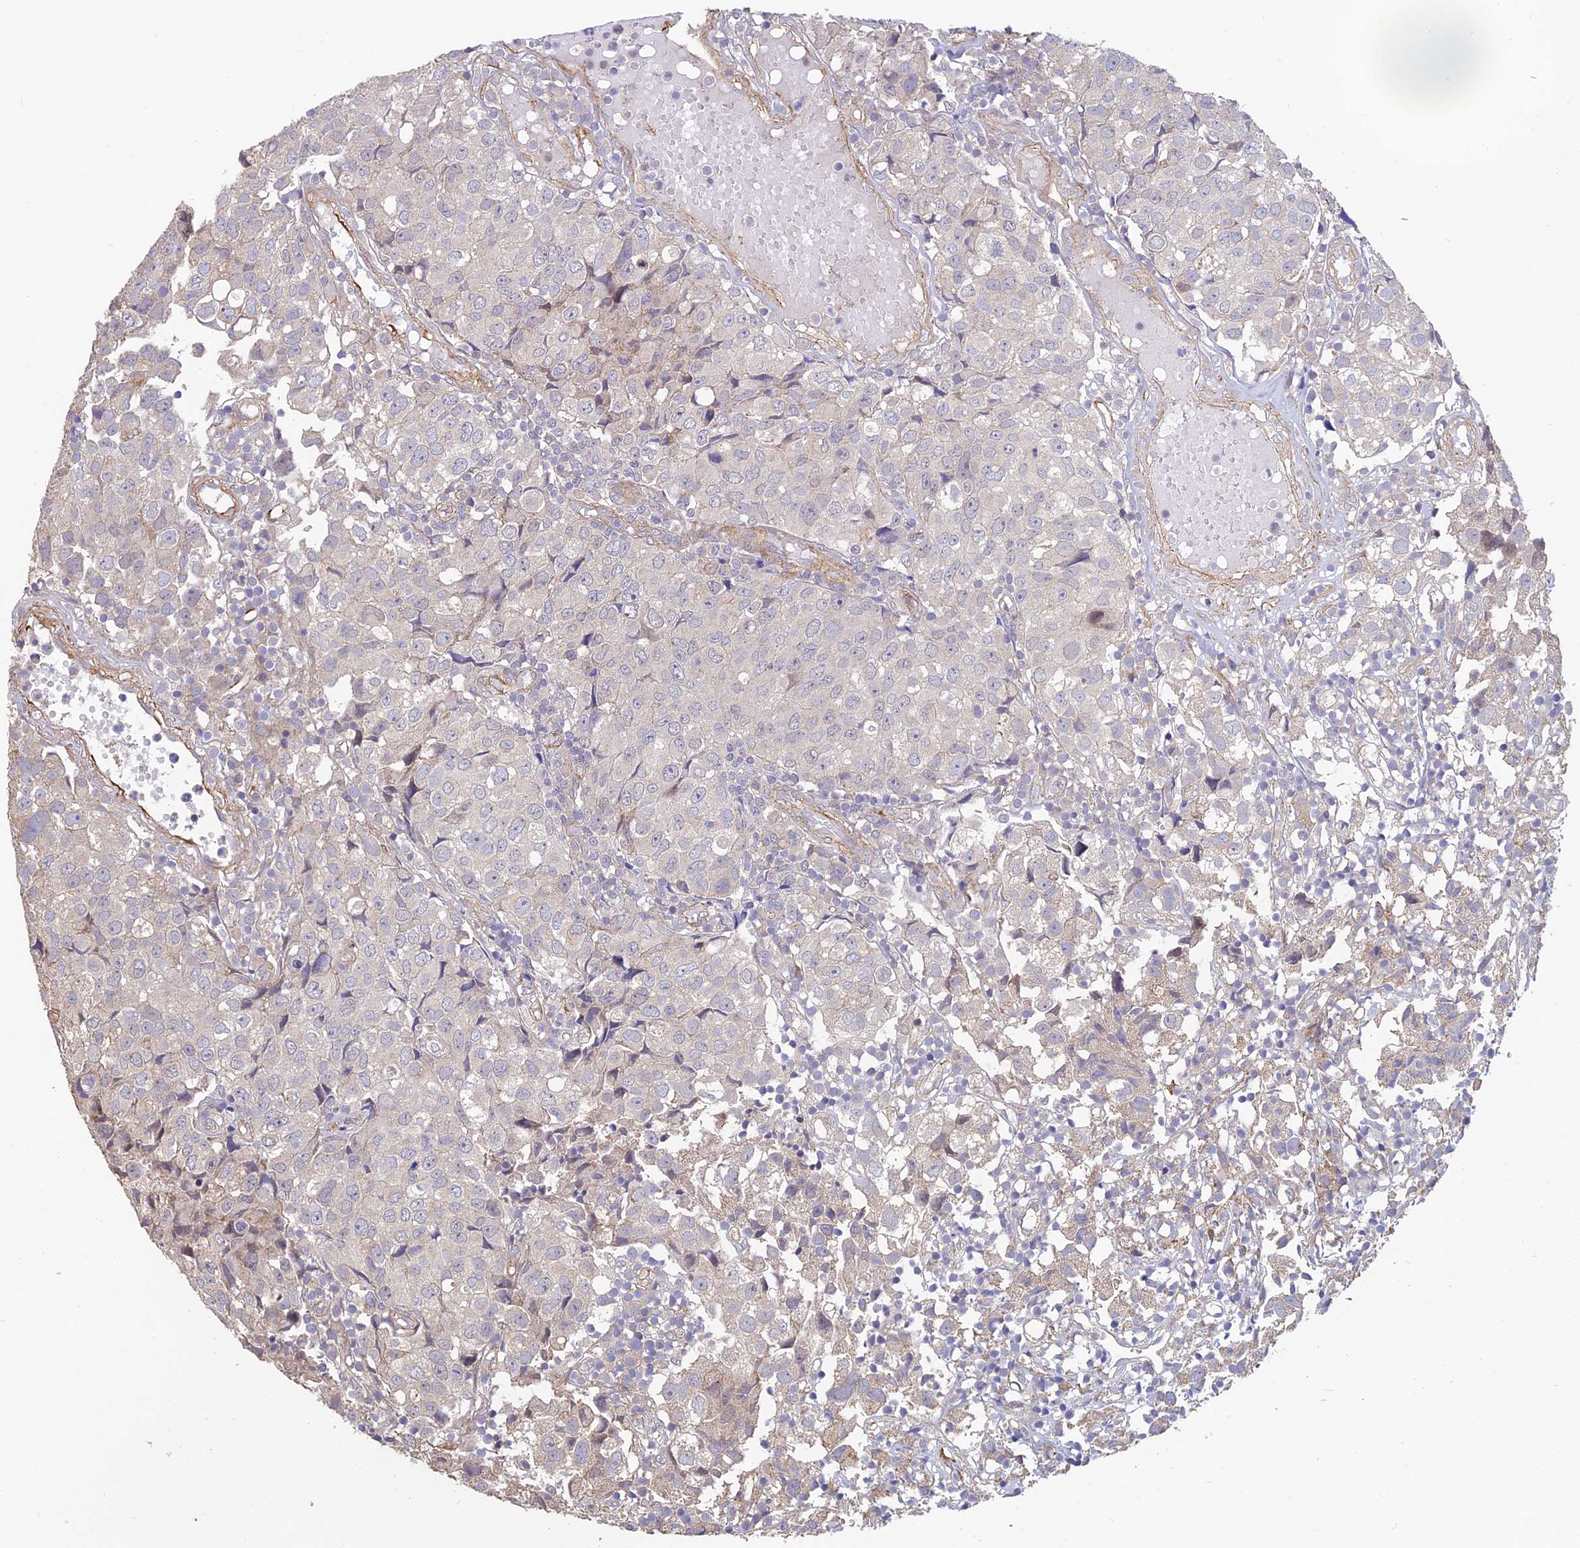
{"staining": {"intensity": "negative", "quantity": "none", "location": "none"}, "tissue": "urothelial cancer", "cell_type": "Tumor cells", "image_type": "cancer", "snomed": [{"axis": "morphology", "description": "Urothelial carcinoma, High grade"}, {"axis": "topography", "description": "Urinary bladder"}], "caption": "Tumor cells show no significant protein positivity in high-grade urothelial carcinoma. Nuclei are stained in blue.", "gene": "PAGR1", "patient": {"sex": "female", "age": 75}}